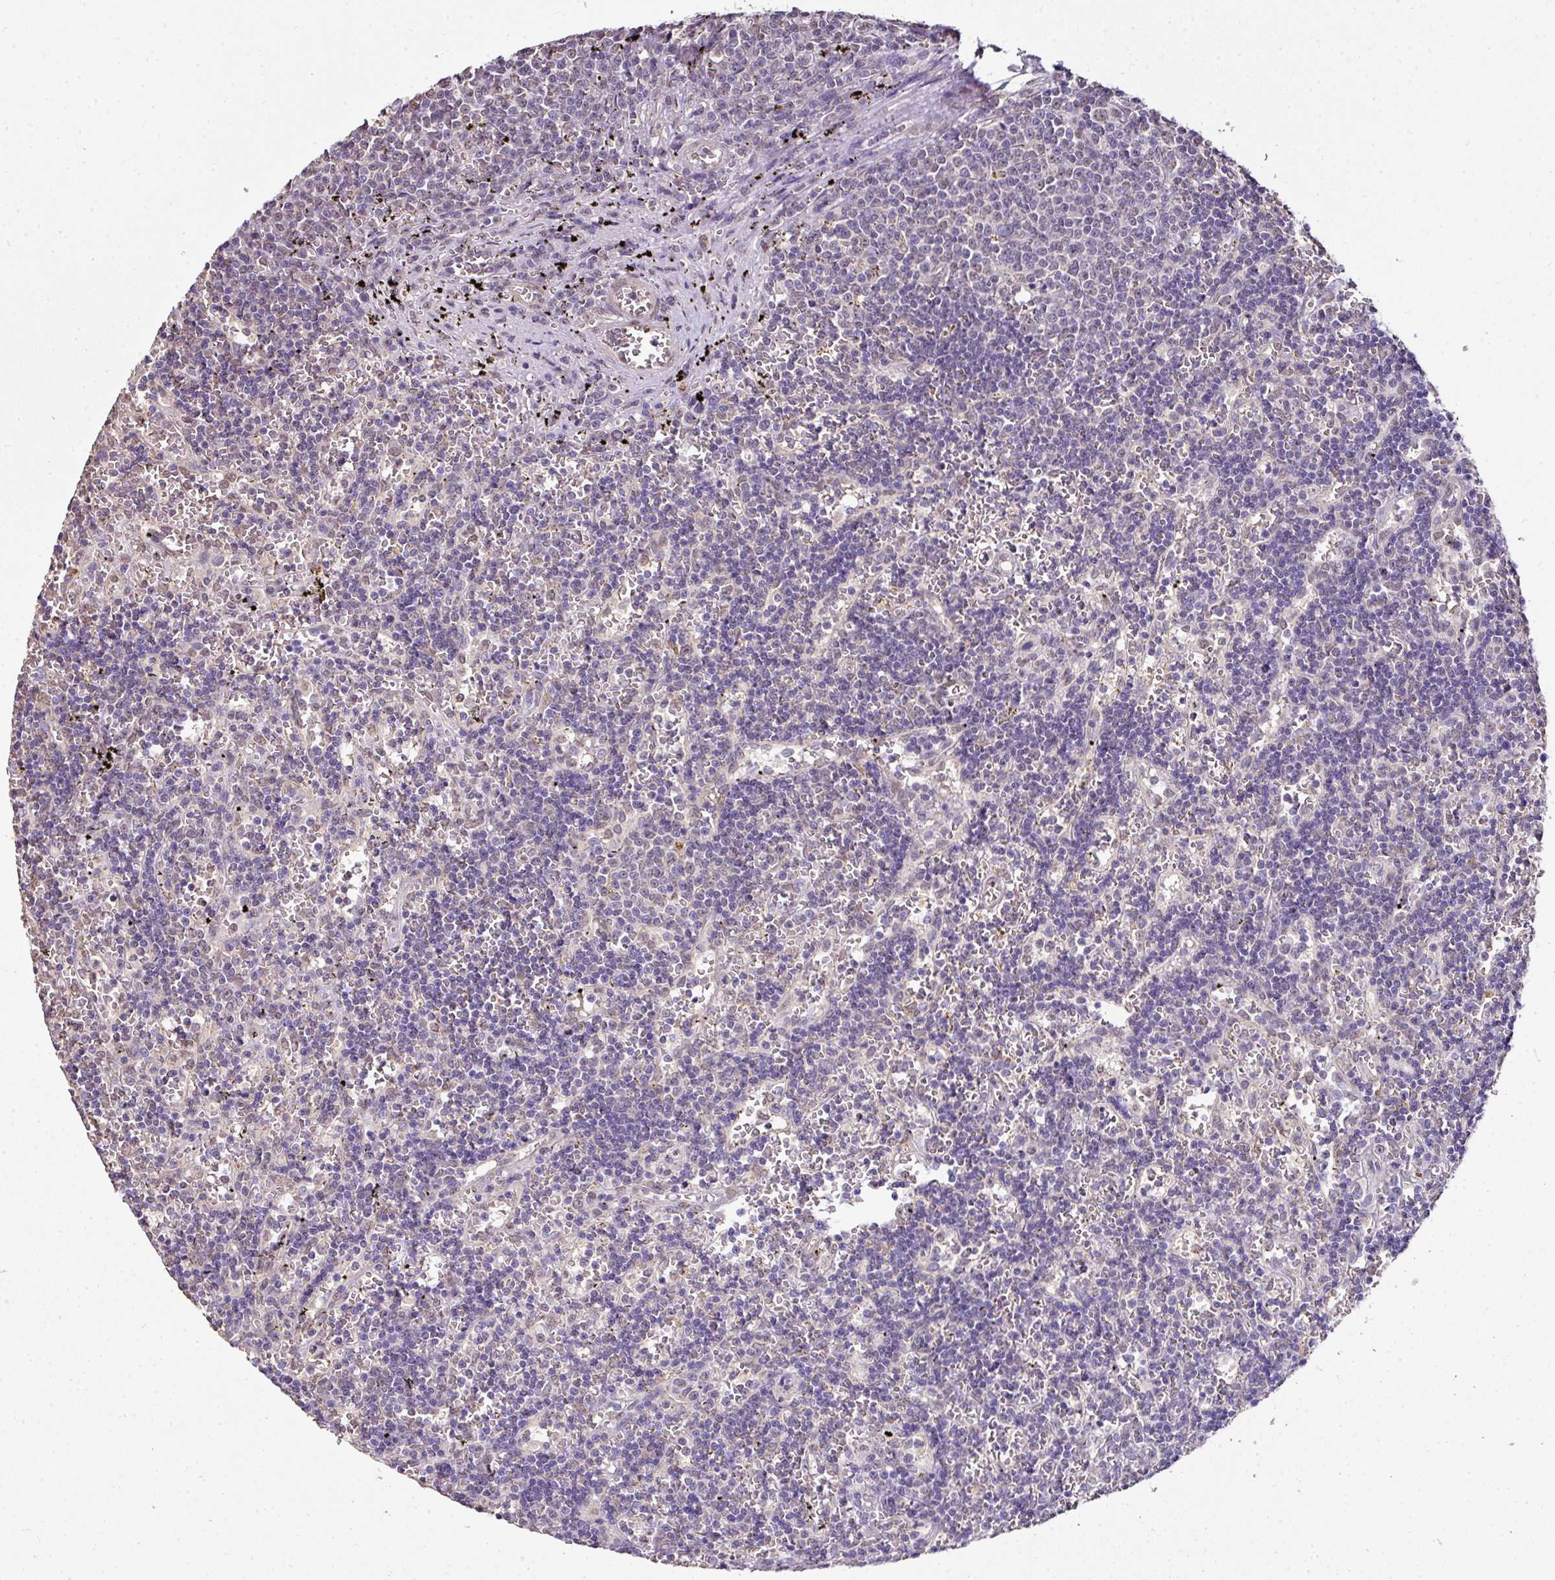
{"staining": {"intensity": "negative", "quantity": "none", "location": "none"}, "tissue": "lymphoma", "cell_type": "Tumor cells", "image_type": "cancer", "snomed": [{"axis": "morphology", "description": "Malignant lymphoma, non-Hodgkin's type, Low grade"}, {"axis": "topography", "description": "Spleen"}], "caption": "Lymphoma was stained to show a protein in brown. There is no significant expression in tumor cells.", "gene": "JPH2", "patient": {"sex": "male", "age": 60}}